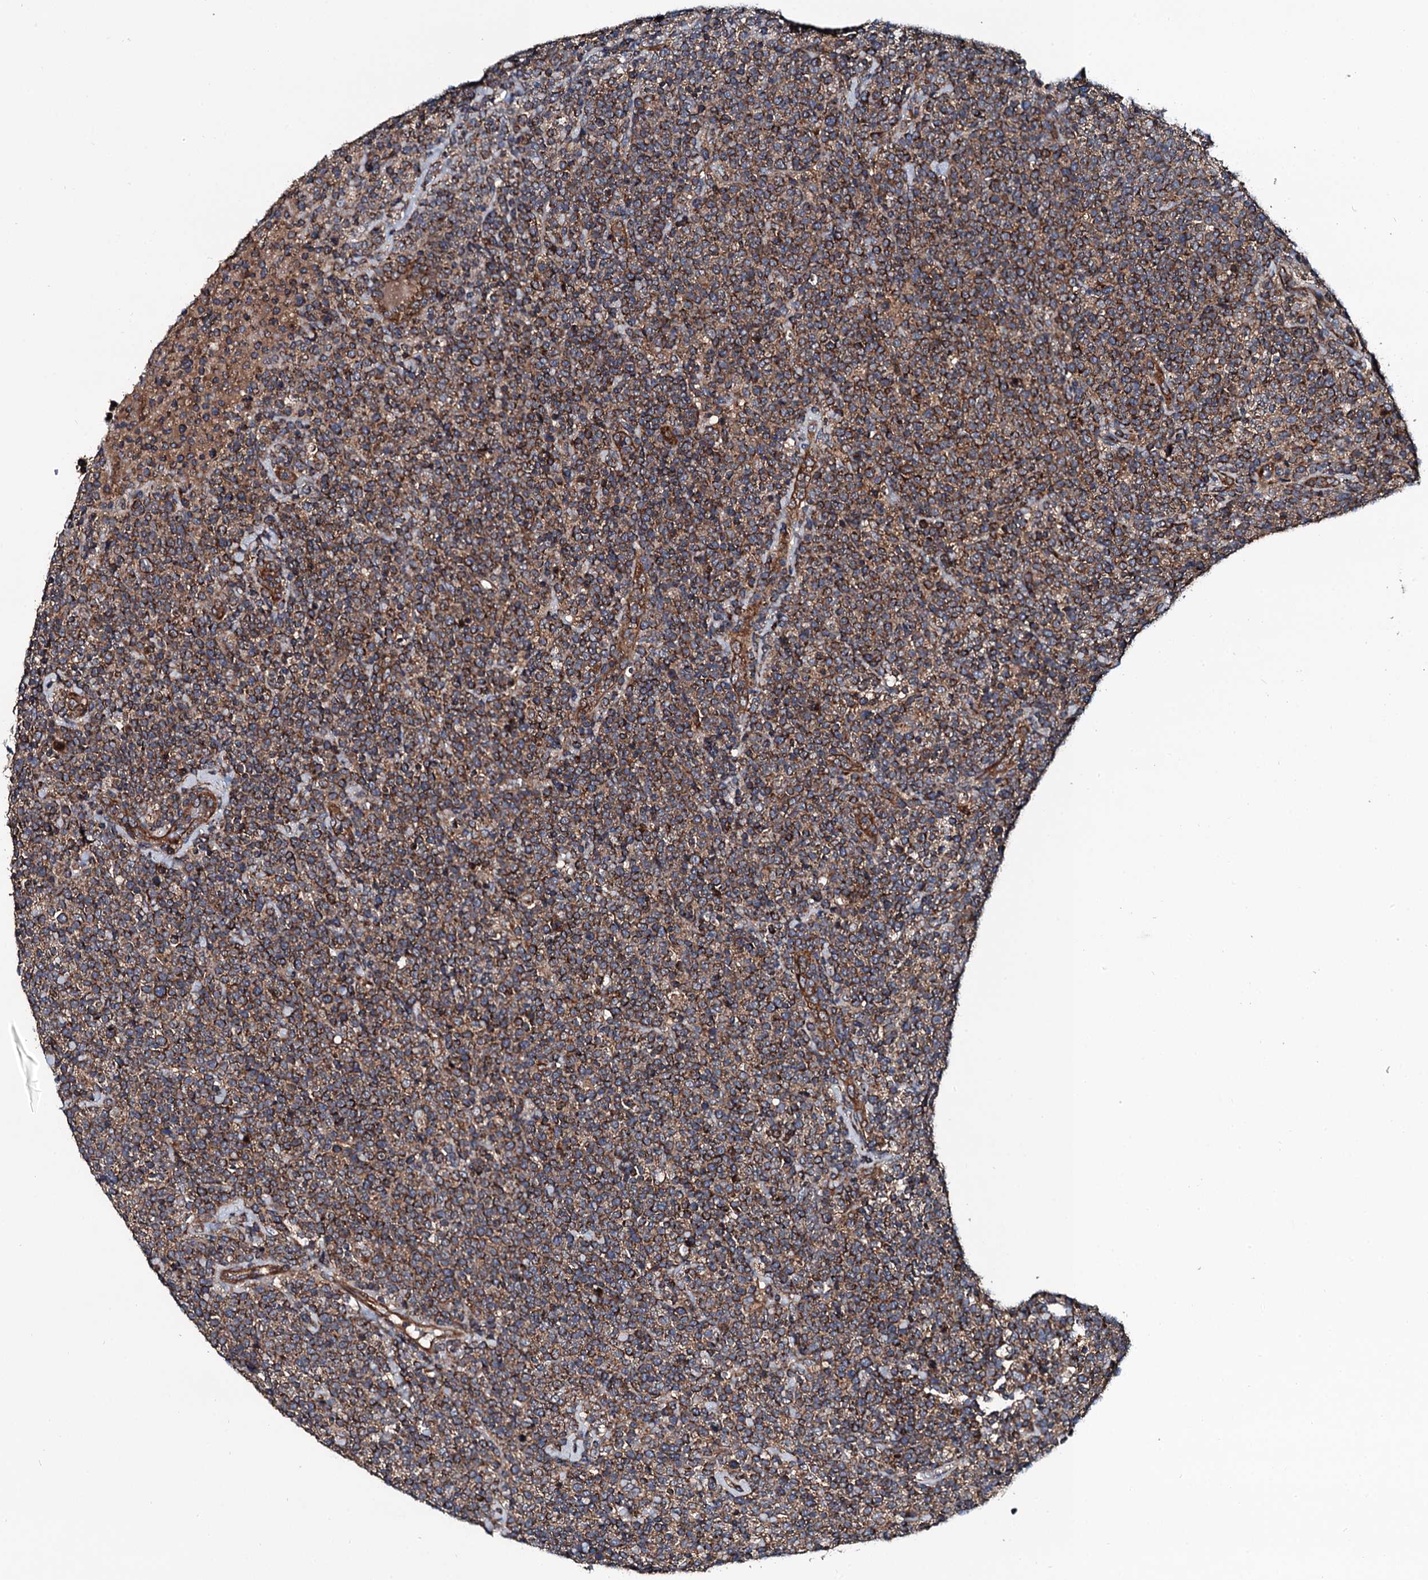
{"staining": {"intensity": "moderate", "quantity": ">75%", "location": "cytoplasmic/membranous"}, "tissue": "lymphoma", "cell_type": "Tumor cells", "image_type": "cancer", "snomed": [{"axis": "morphology", "description": "Malignant lymphoma, non-Hodgkin's type, High grade"}, {"axis": "topography", "description": "Lymph node"}], "caption": "Immunohistochemical staining of human high-grade malignant lymphoma, non-Hodgkin's type exhibits medium levels of moderate cytoplasmic/membranous staining in about >75% of tumor cells. (DAB (3,3'-diaminobenzidine) = brown stain, brightfield microscopy at high magnification).", "gene": "NEK1", "patient": {"sex": "male", "age": 61}}